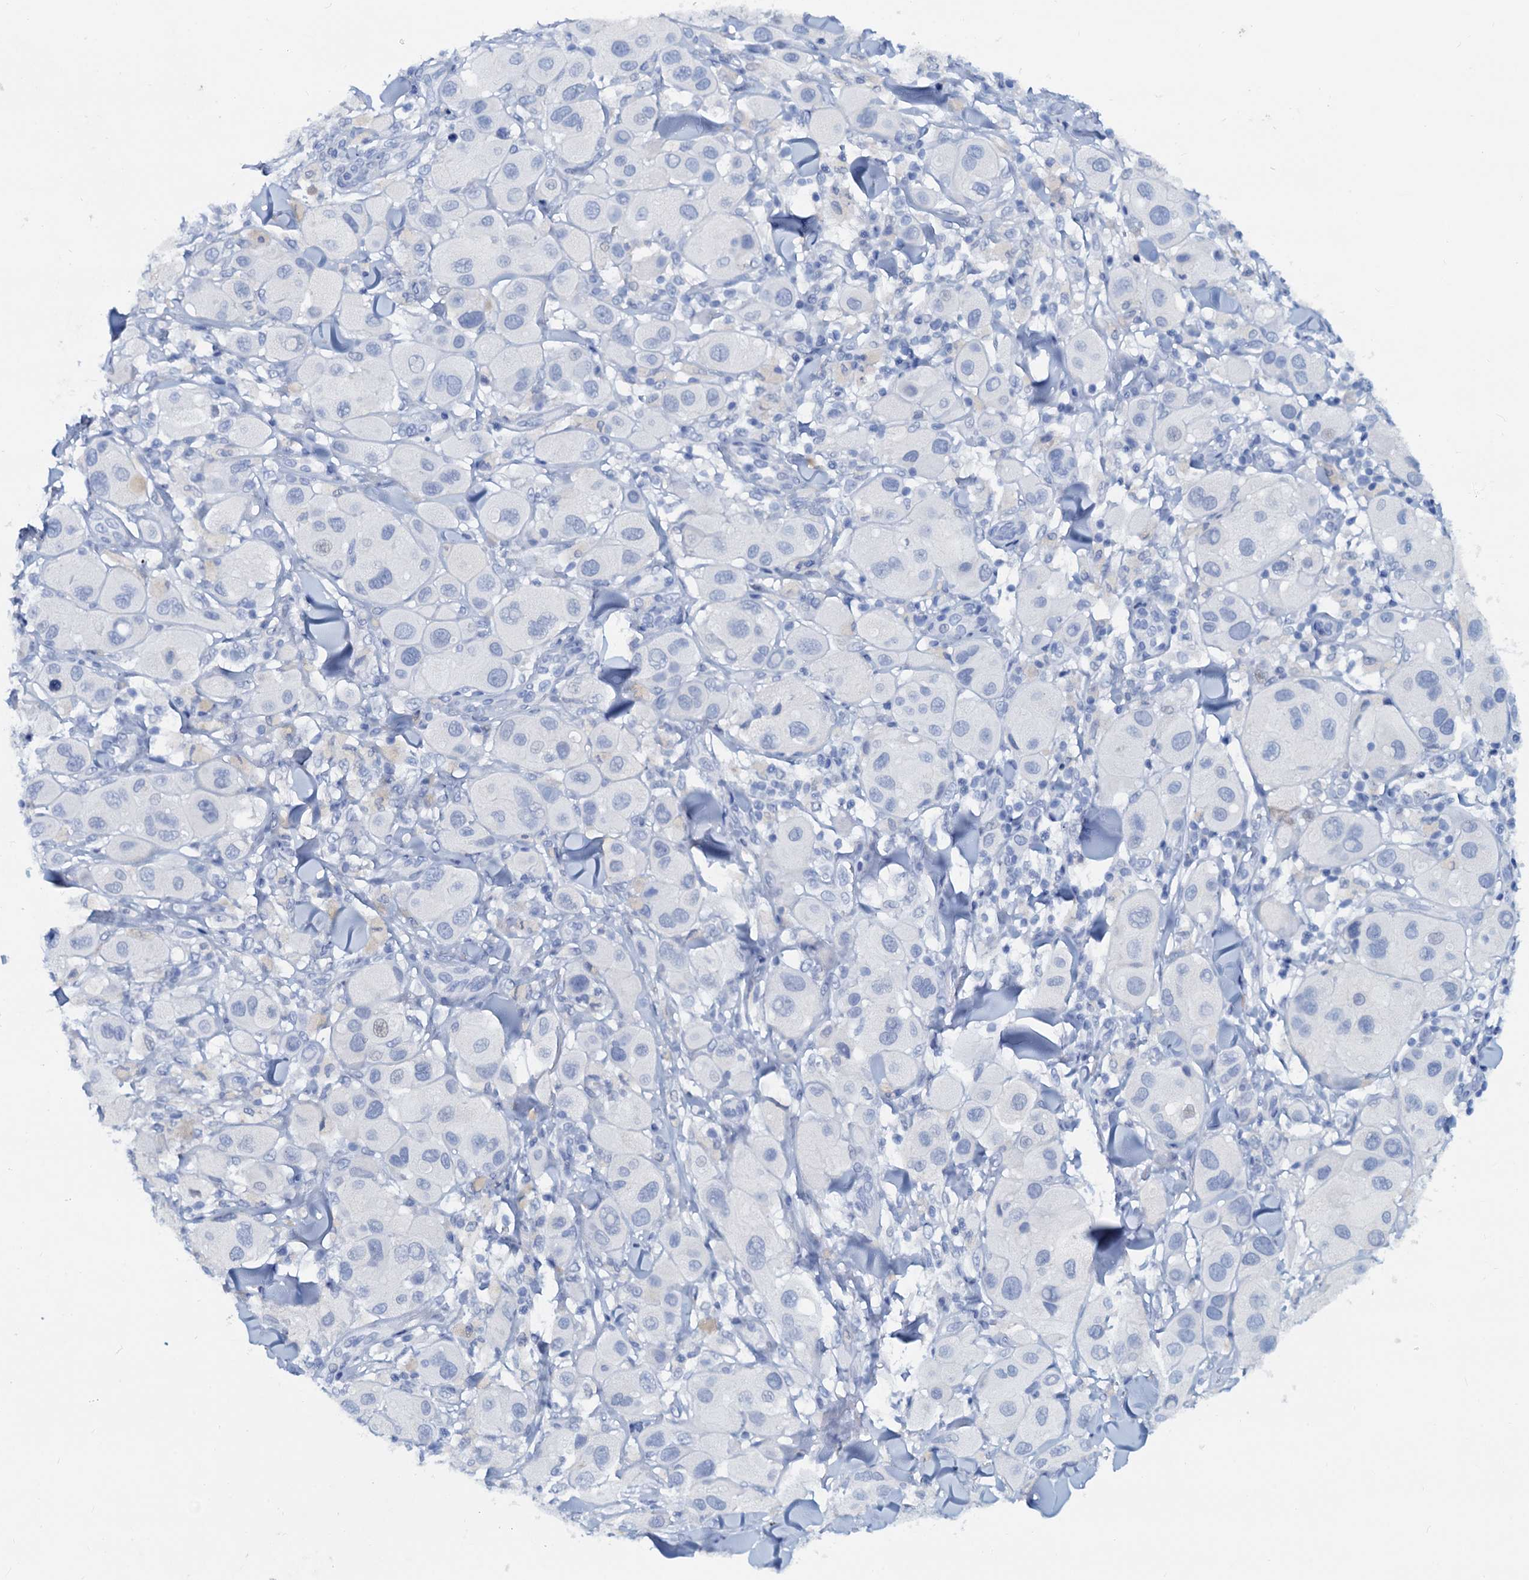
{"staining": {"intensity": "negative", "quantity": "none", "location": "none"}, "tissue": "melanoma", "cell_type": "Tumor cells", "image_type": "cancer", "snomed": [{"axis": "morphology", "description": "Malignant melanoma, Metastatic site"}, {"axis": "topography", "description": "Skin"}], "caption": "IHC micrograph of neoplastic tissue: malignant melanoma (metastatic site) stained with DAB displays no significant protein positivity in tumor cells.", "gene": "PTGES3", "patient": {"sex": "male", "age": 41}}